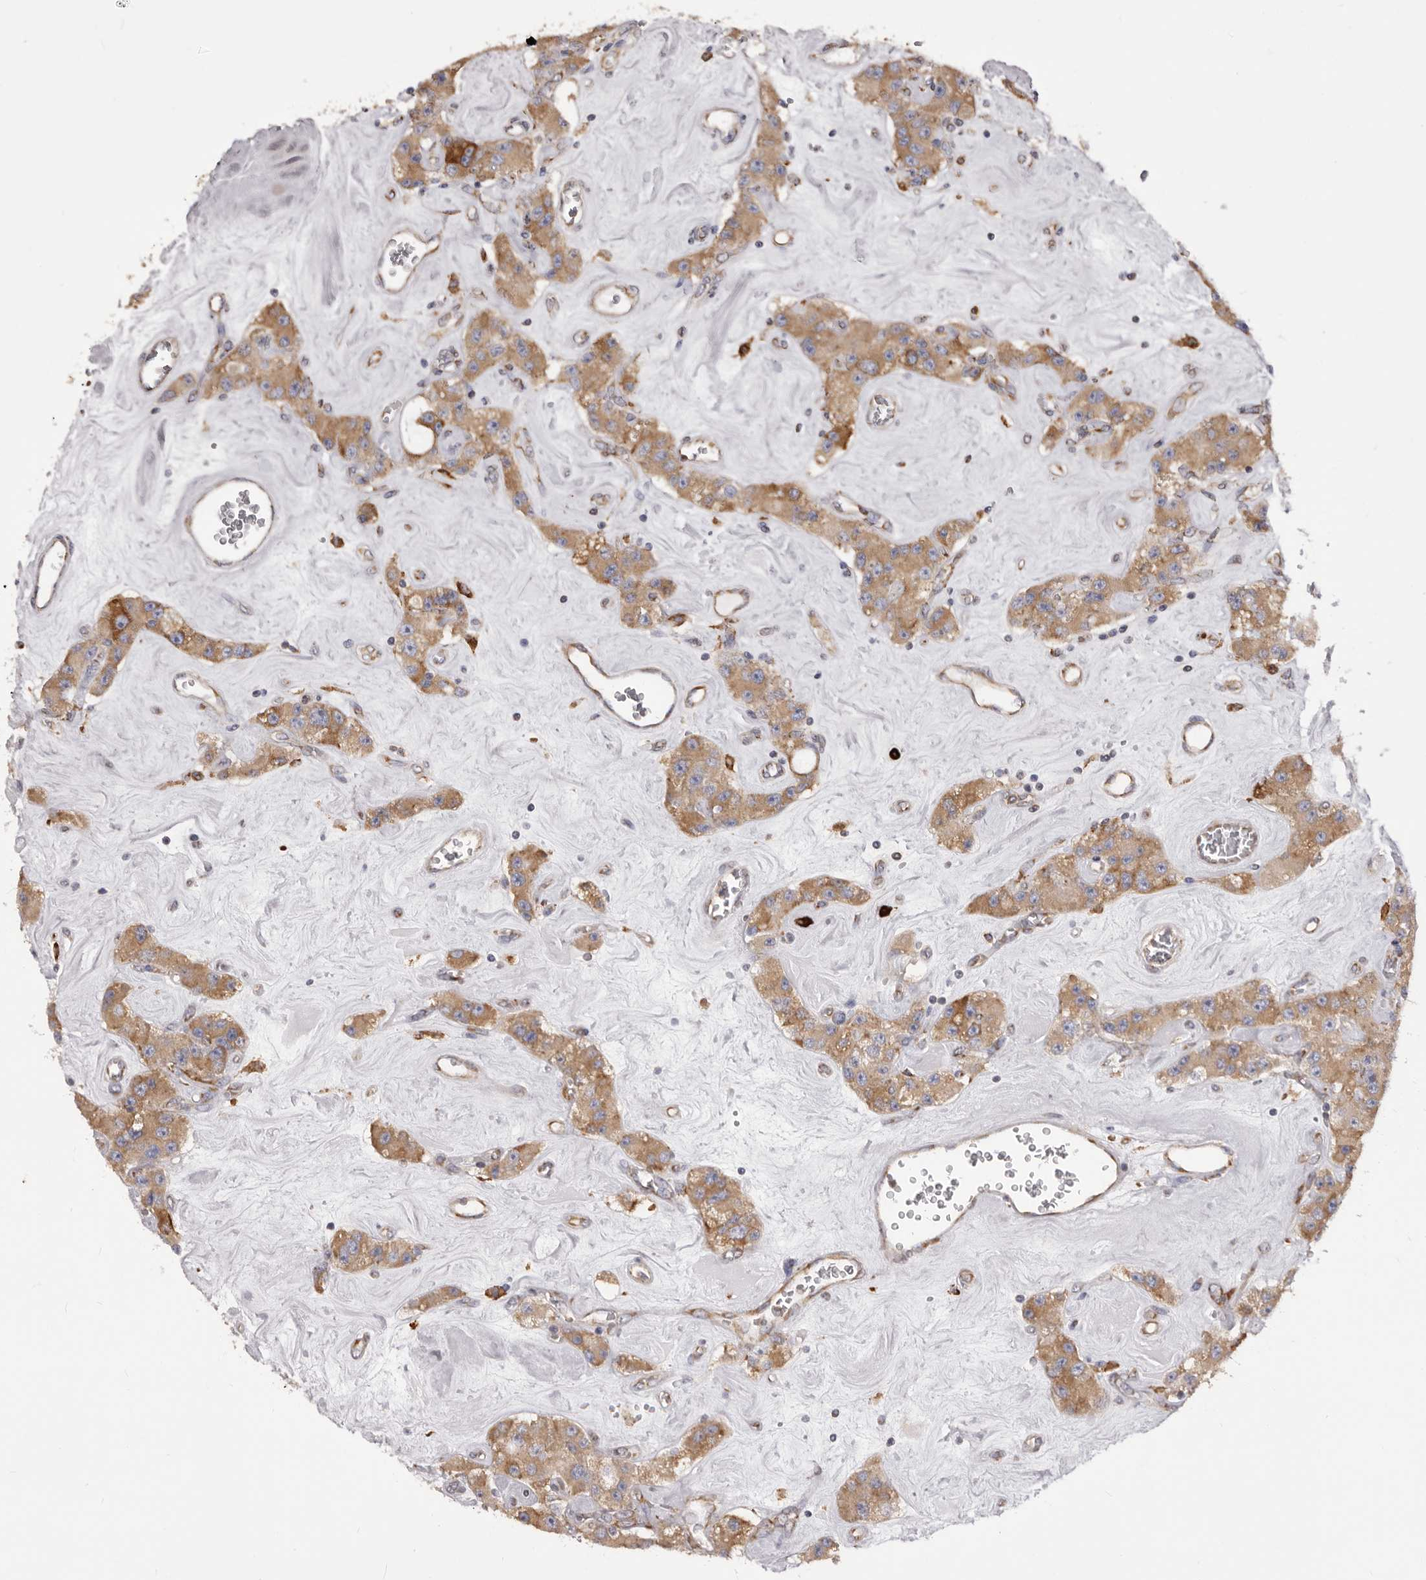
{"staining": {"intensity": "moderate", "quantity": ">75%", "location": "cytoplasmic/membranous"}, "tissue": "carcinoid", "cell_type": "Tumor cells", "image_type": "cancer", "snomed": [{"axis": "morphology", "description": "Carcinoid, malignant, NOS"}, {"axis": "topography", "description": "Pancreas"}], "caption": "Immunohistochemical staining of malignant carcinoid demonstrates moderate cytoplasmic/membranous protein expression in about >75% of tumor cells.", "gene": "QRSL1", "patient": {"sex": "male", "age": 41}}